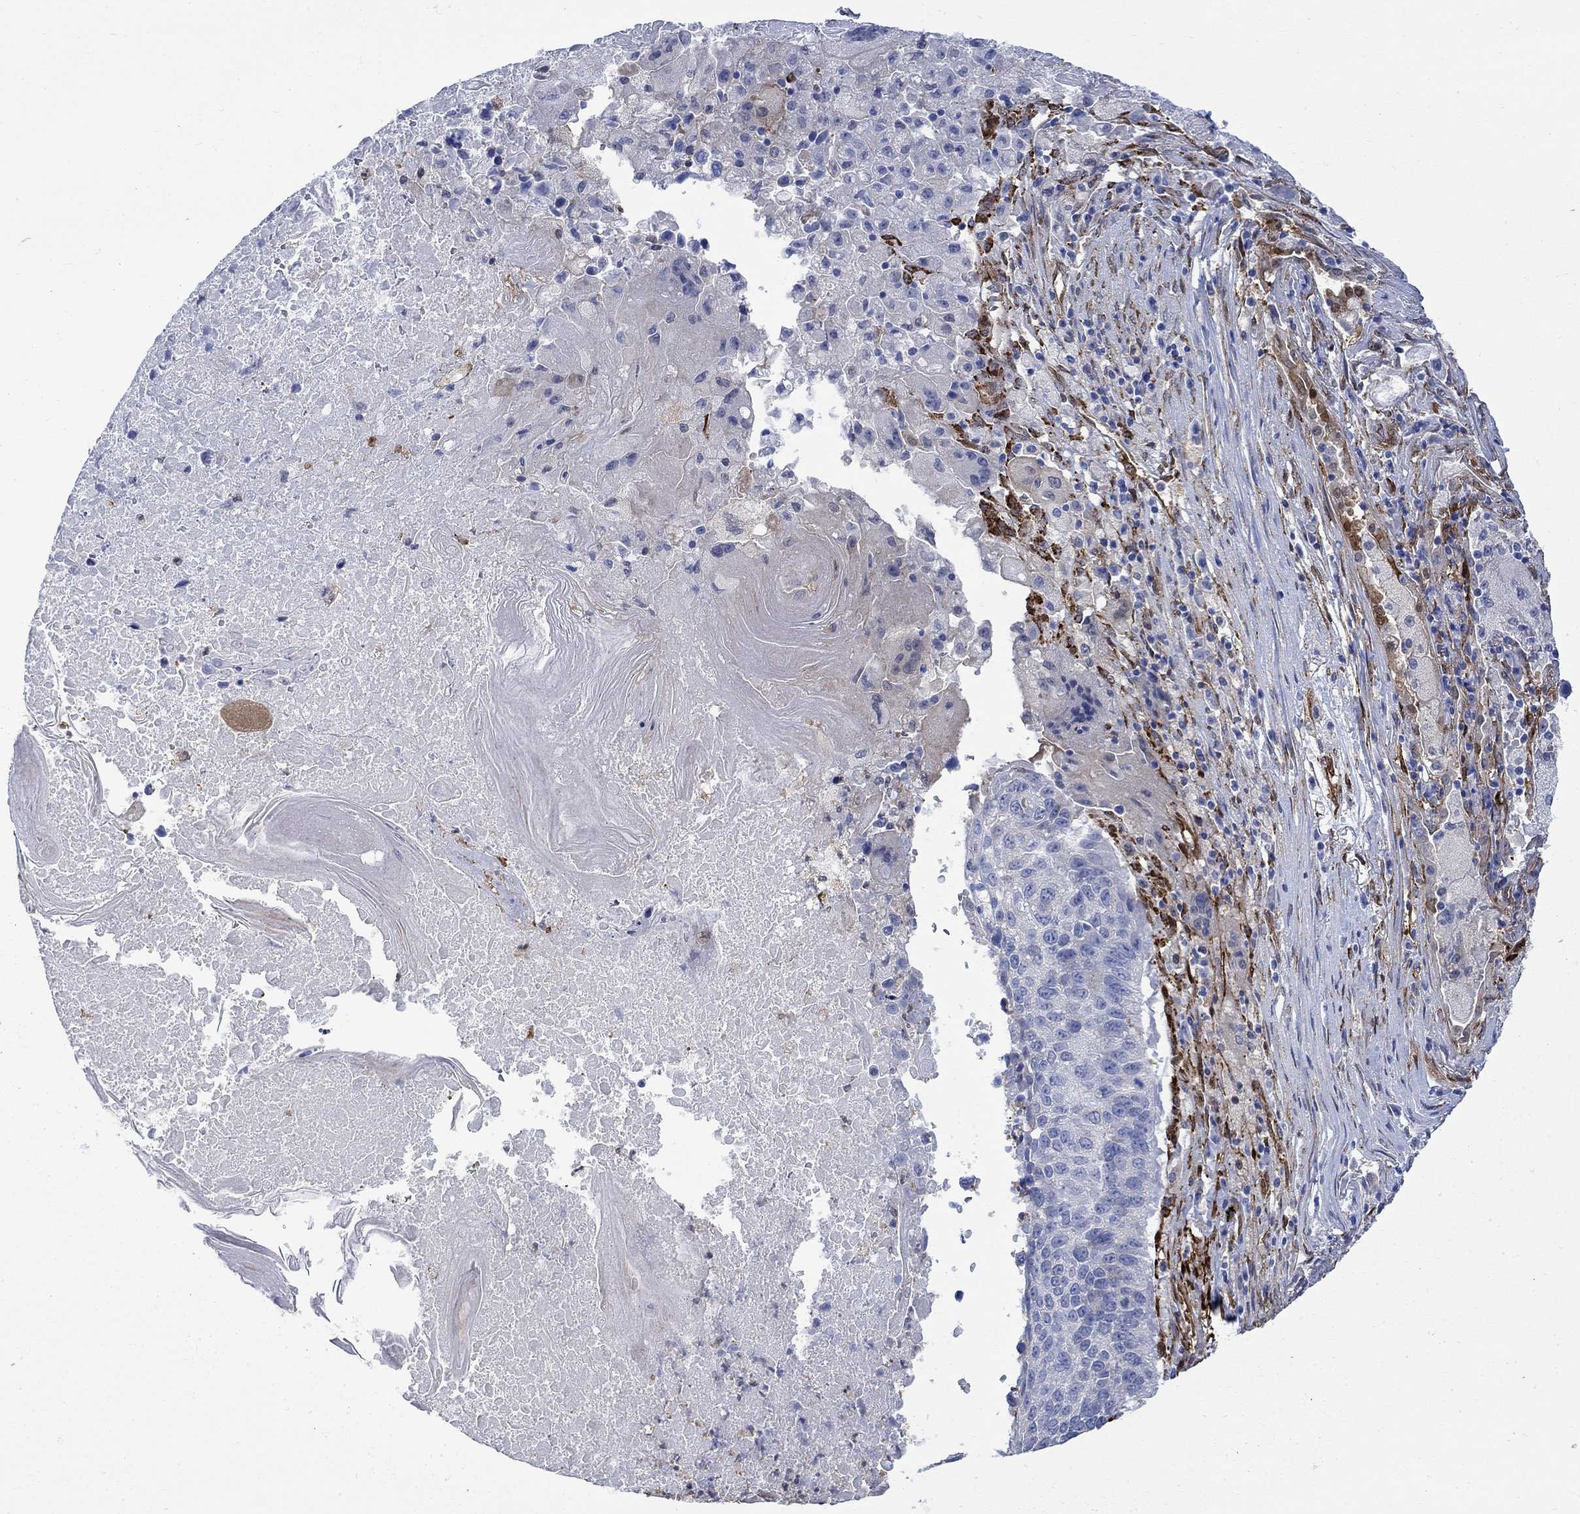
{"staining": {"intensity": "negative", "quantity": "none", "location": "none"}, "tissue": "lung cancer", "cell_type": "Tumor cells", "image_type": "cancer", "snomed": [{"axis": "morphology", "description": "Squamous cell carcinoma, NOS"}, {"axis": "topography", "description": "Lung"}], "caption": "Tumor cells show no significant expression in lung cancer.", "gene": "TGM2", "patient": {"sex": "male", "age": 73}}